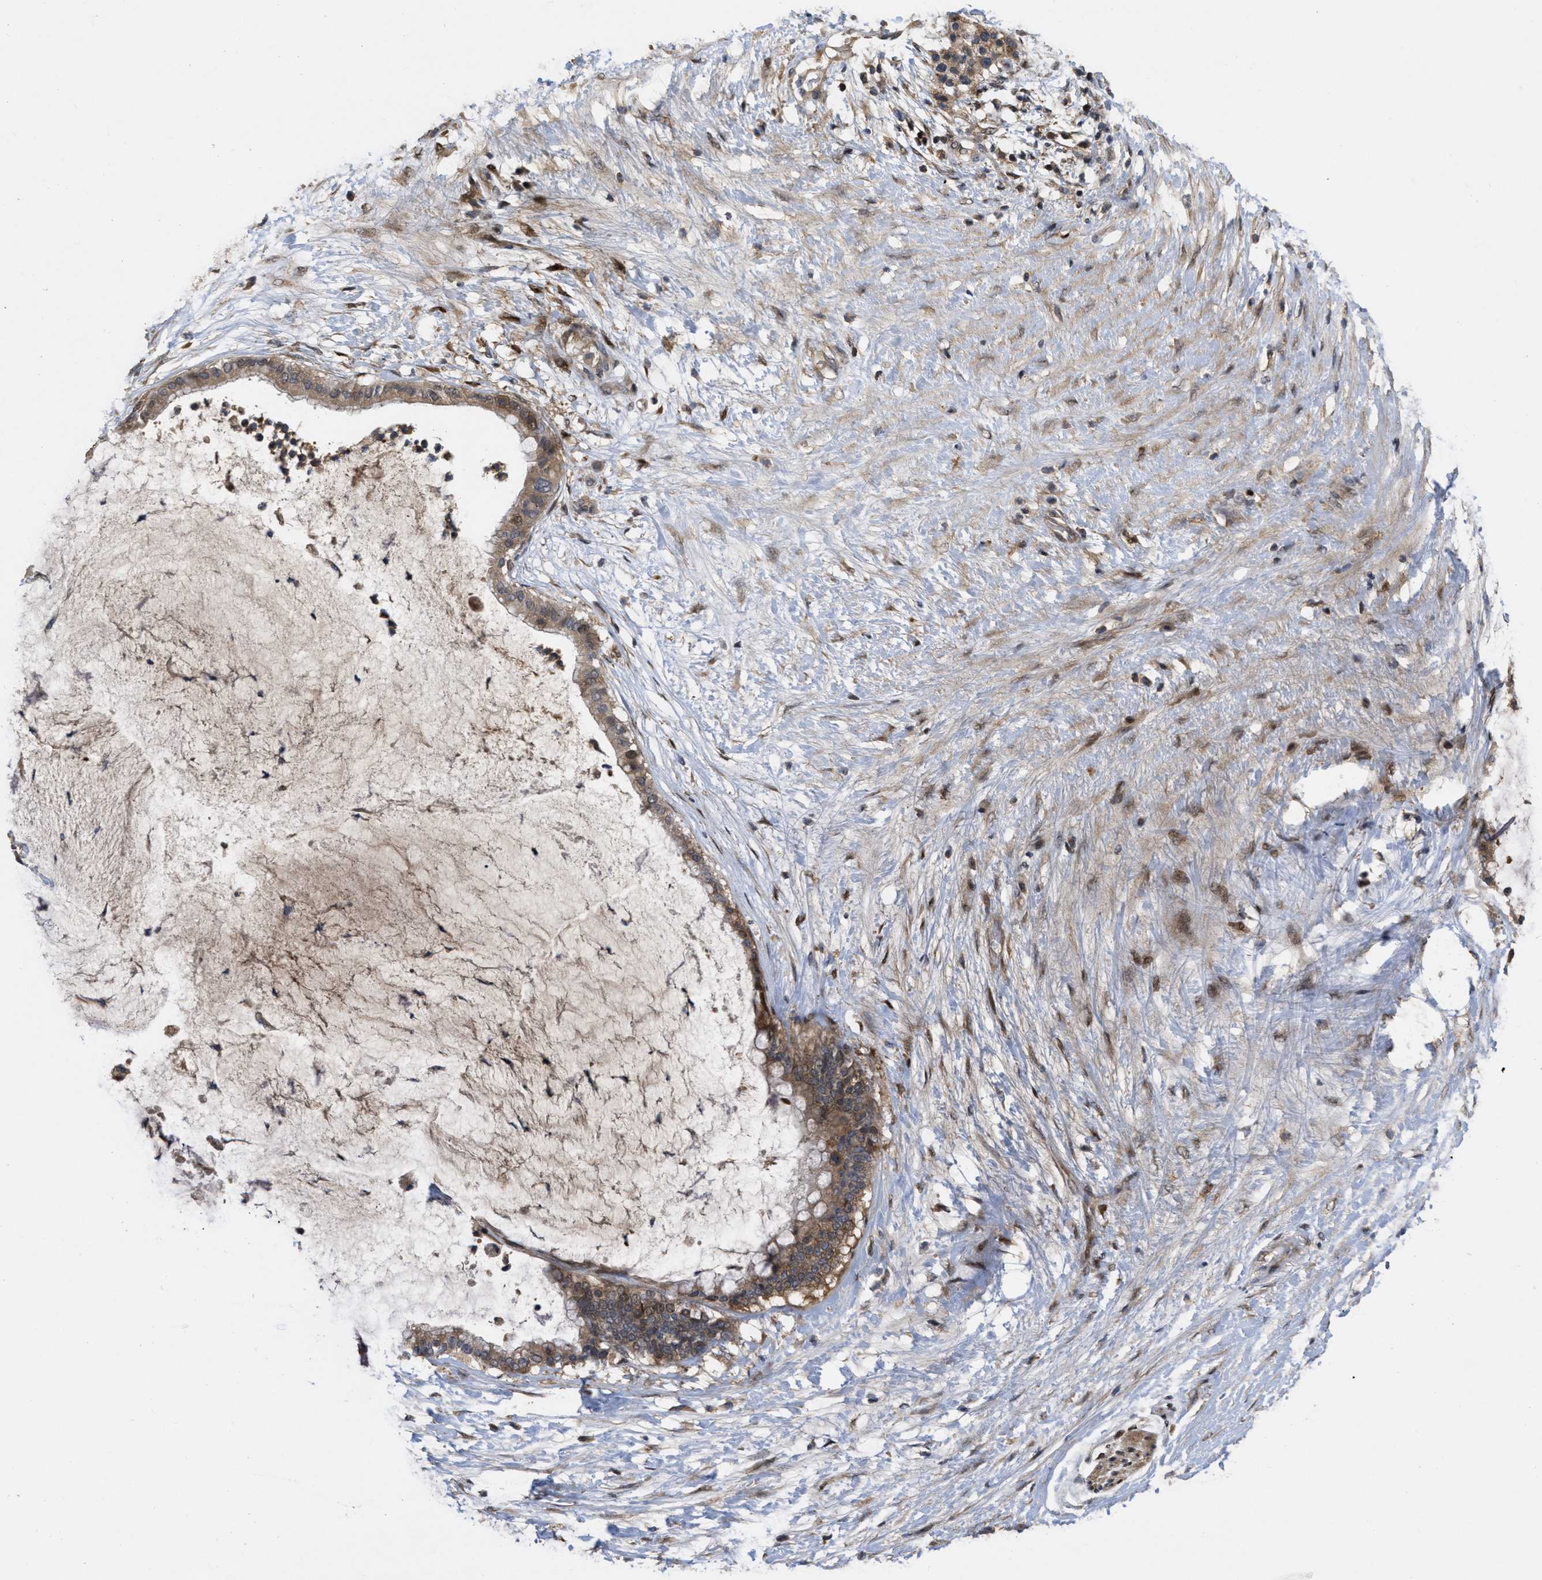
{"staining": {"intensity": "moderate", "quantity": ">75%", "location": "cytoplasmic/membranous"}, "tissue": "pancreatic cancer", "cell_type": "Tumor cells", "image_type": "cancer", "snomed": [{"axis": "morphology", "description": "Adenocarcinoma, NOS"}, {"axis": "topography", "description": "Pancreas"}], "caption": "Pancreatic adenocarcinoma was stained to show a protein in brown. There is medium levels of moderate cytoplasmic/membranous staining in about >75% of tumor cells.", "gene": "CBR3", "patient": {"sex": "male", "age": 41}}